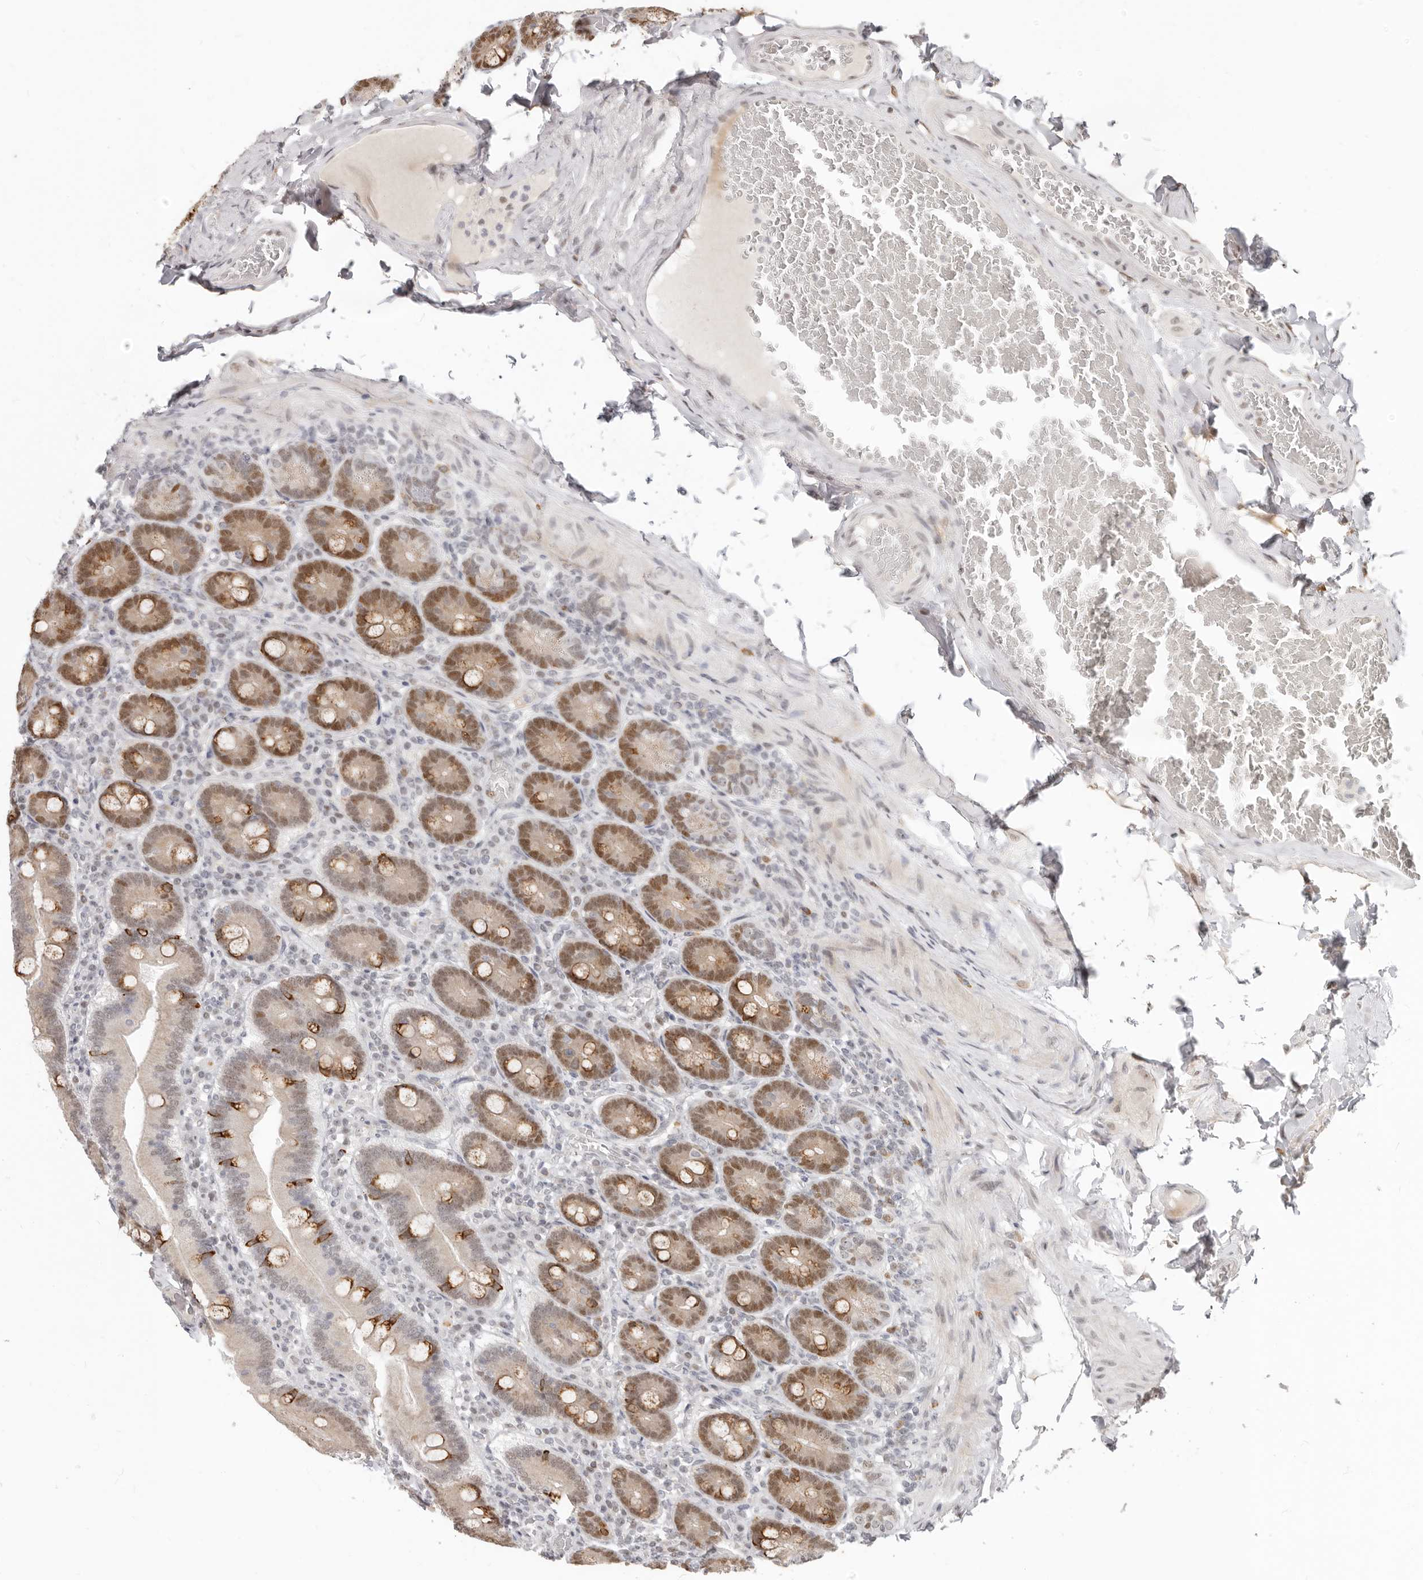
{"staining": {"intensity": "moderate", "quantity": "25%-75%", "location": "cytoplasmic/membranous,nuclear"}, "tissue": "duodenum", "cell_type": "Glandular cells", "image_type": "normal", "snomed": [{"axis": "morphology", "description": "Normal tissue, NOS"}, {"axis": "topography", "description": "Duodenum"}], "caption": "Moderate cytoplasmic/membranous,nuclear positivity is seen in approximately 25%-75% of glandular cells in benign duodenum.", "gene": "RFC2", "patient": {"sex": "female", "age": 62}}